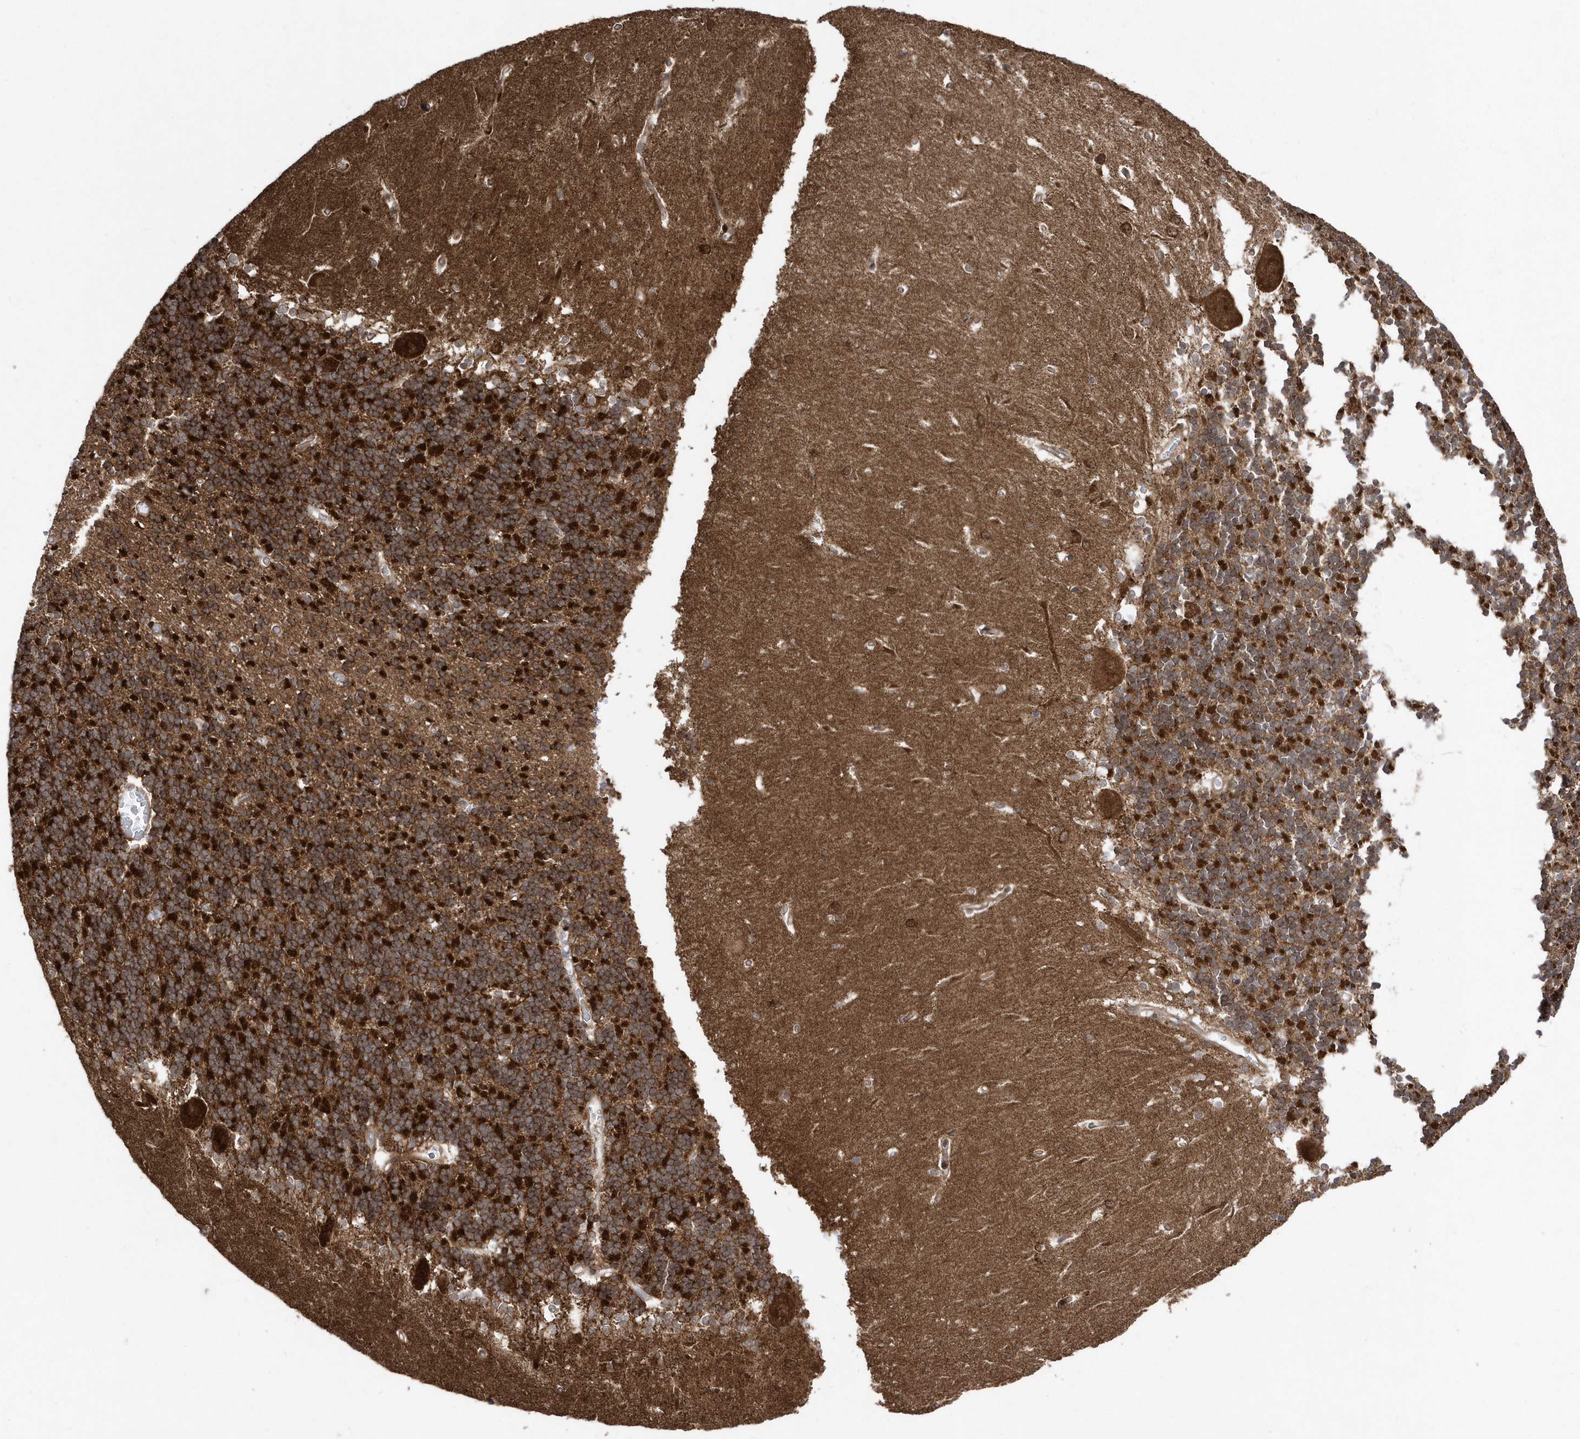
{"staining": {"intensity": "strong", "quantity": "25%-75%", "location": "cytoplasmic/membranous,nuclear"}, "tissue": "cerebellum", "cell_type": "Cells in granular layer", "image_type": "normal", "snomed": [{"axis": "morphology", "description": "Normal tissue, NOS"}, {"axis": "topography", "description": "Cerebellum"}], "caption": "Protein staining reveals strong cytoplasmic/membranous,nuclear staining in approximately 25%-75% of cells in granular layer in benign cerebellum.", "gene": "DALRD3", "patient": {"sex": "male", "age": 37}}